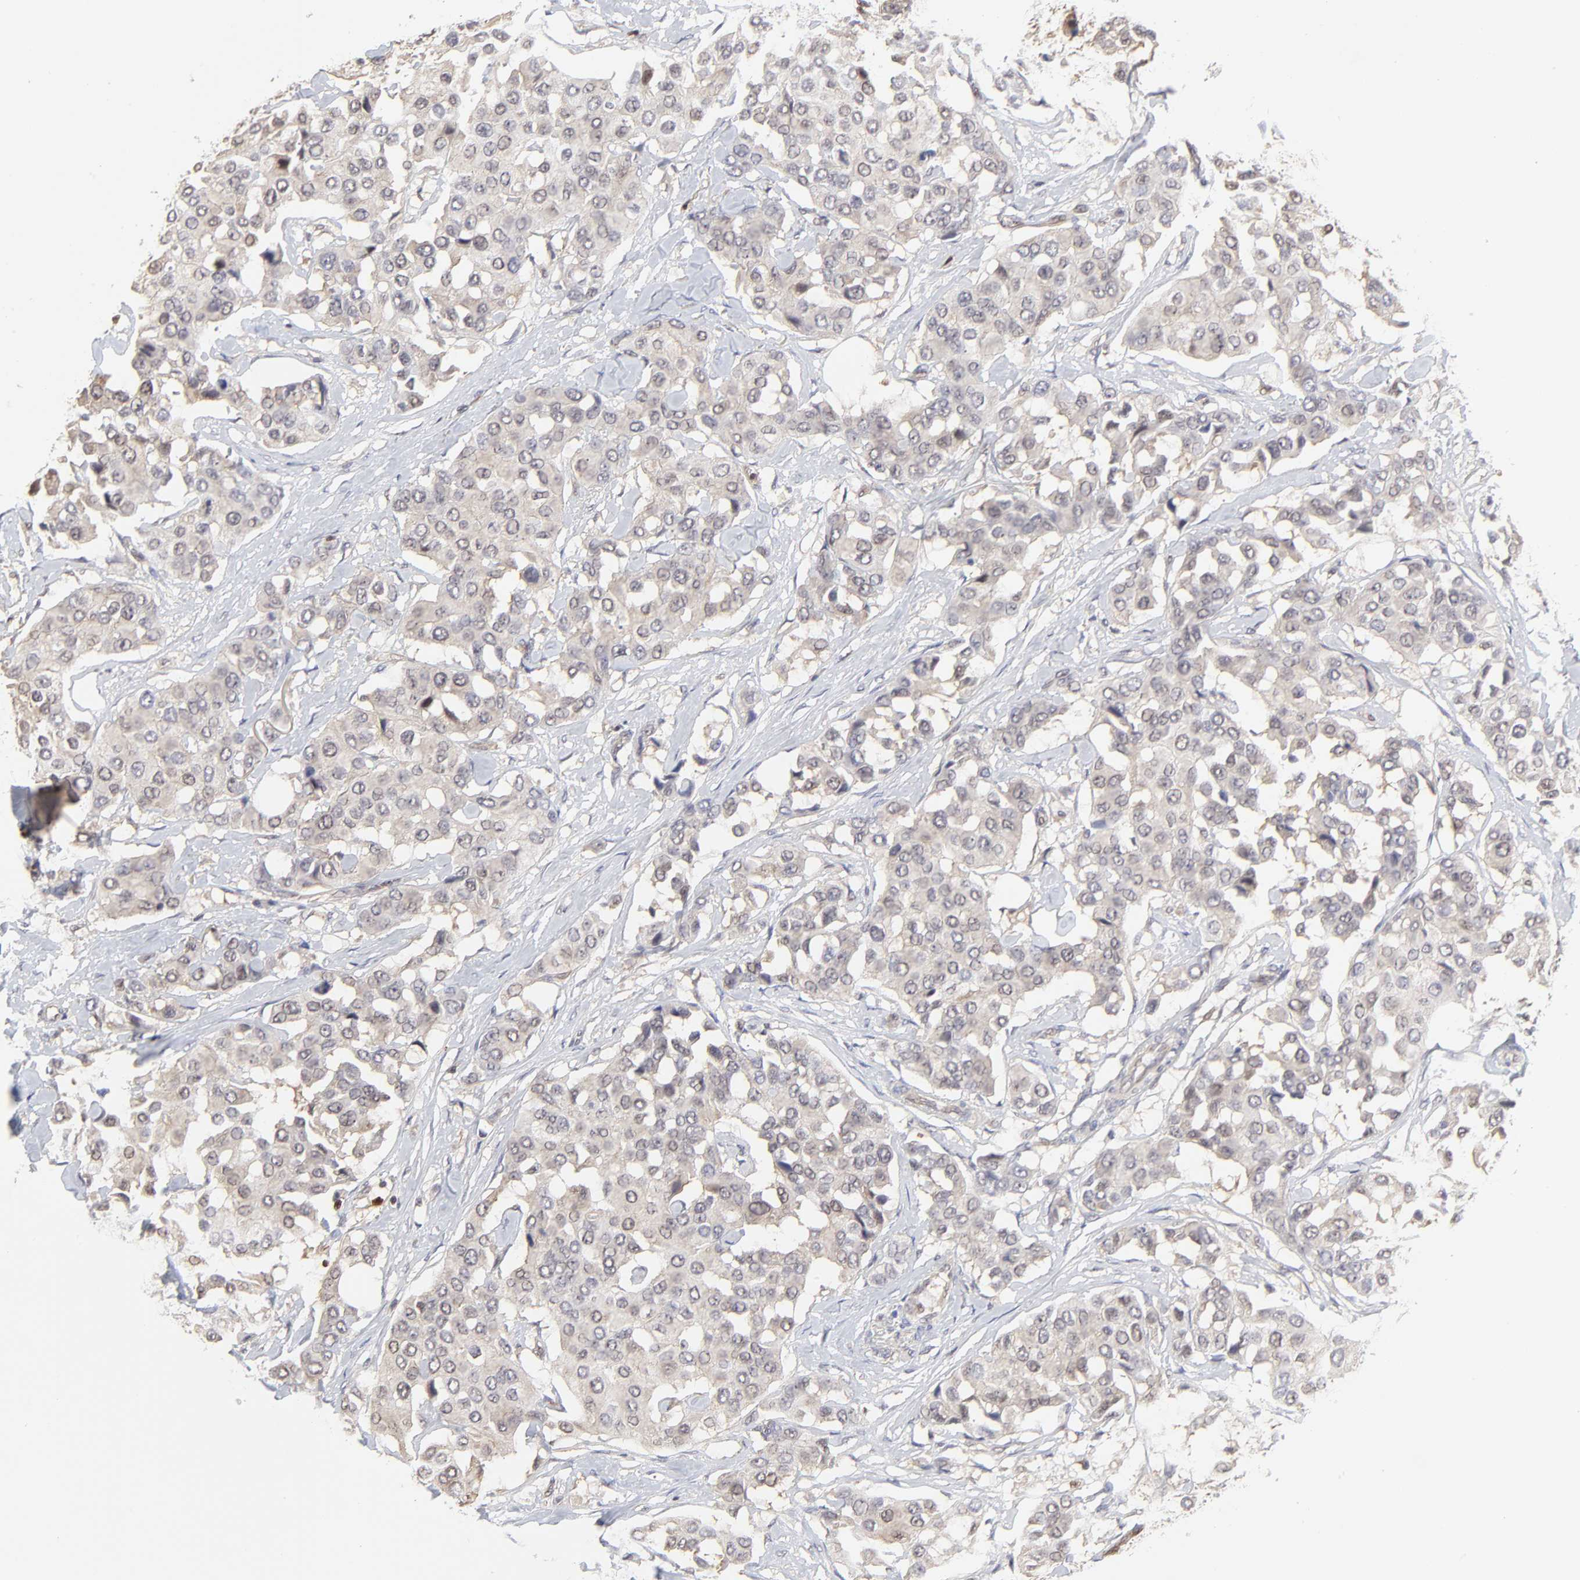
{"staining": {"intensity": "negative", "quantity": "none", "location": "none"}, "tissue": "breast cancer", "cell_type": "Tumor cells", "image_type": "cancer", "snomed": [{"axis": "morphology", "description": "Duct carcinoma"}, {"axis": "topography", "description": "Breast"}], "caption": "Infiltrating ductal carcinoma (breast) was stained to show a protein in brown. There is no significant positivity in tumor cells.", "gene": "CASP3", "patient": {"sex": "female", "age": 80}}